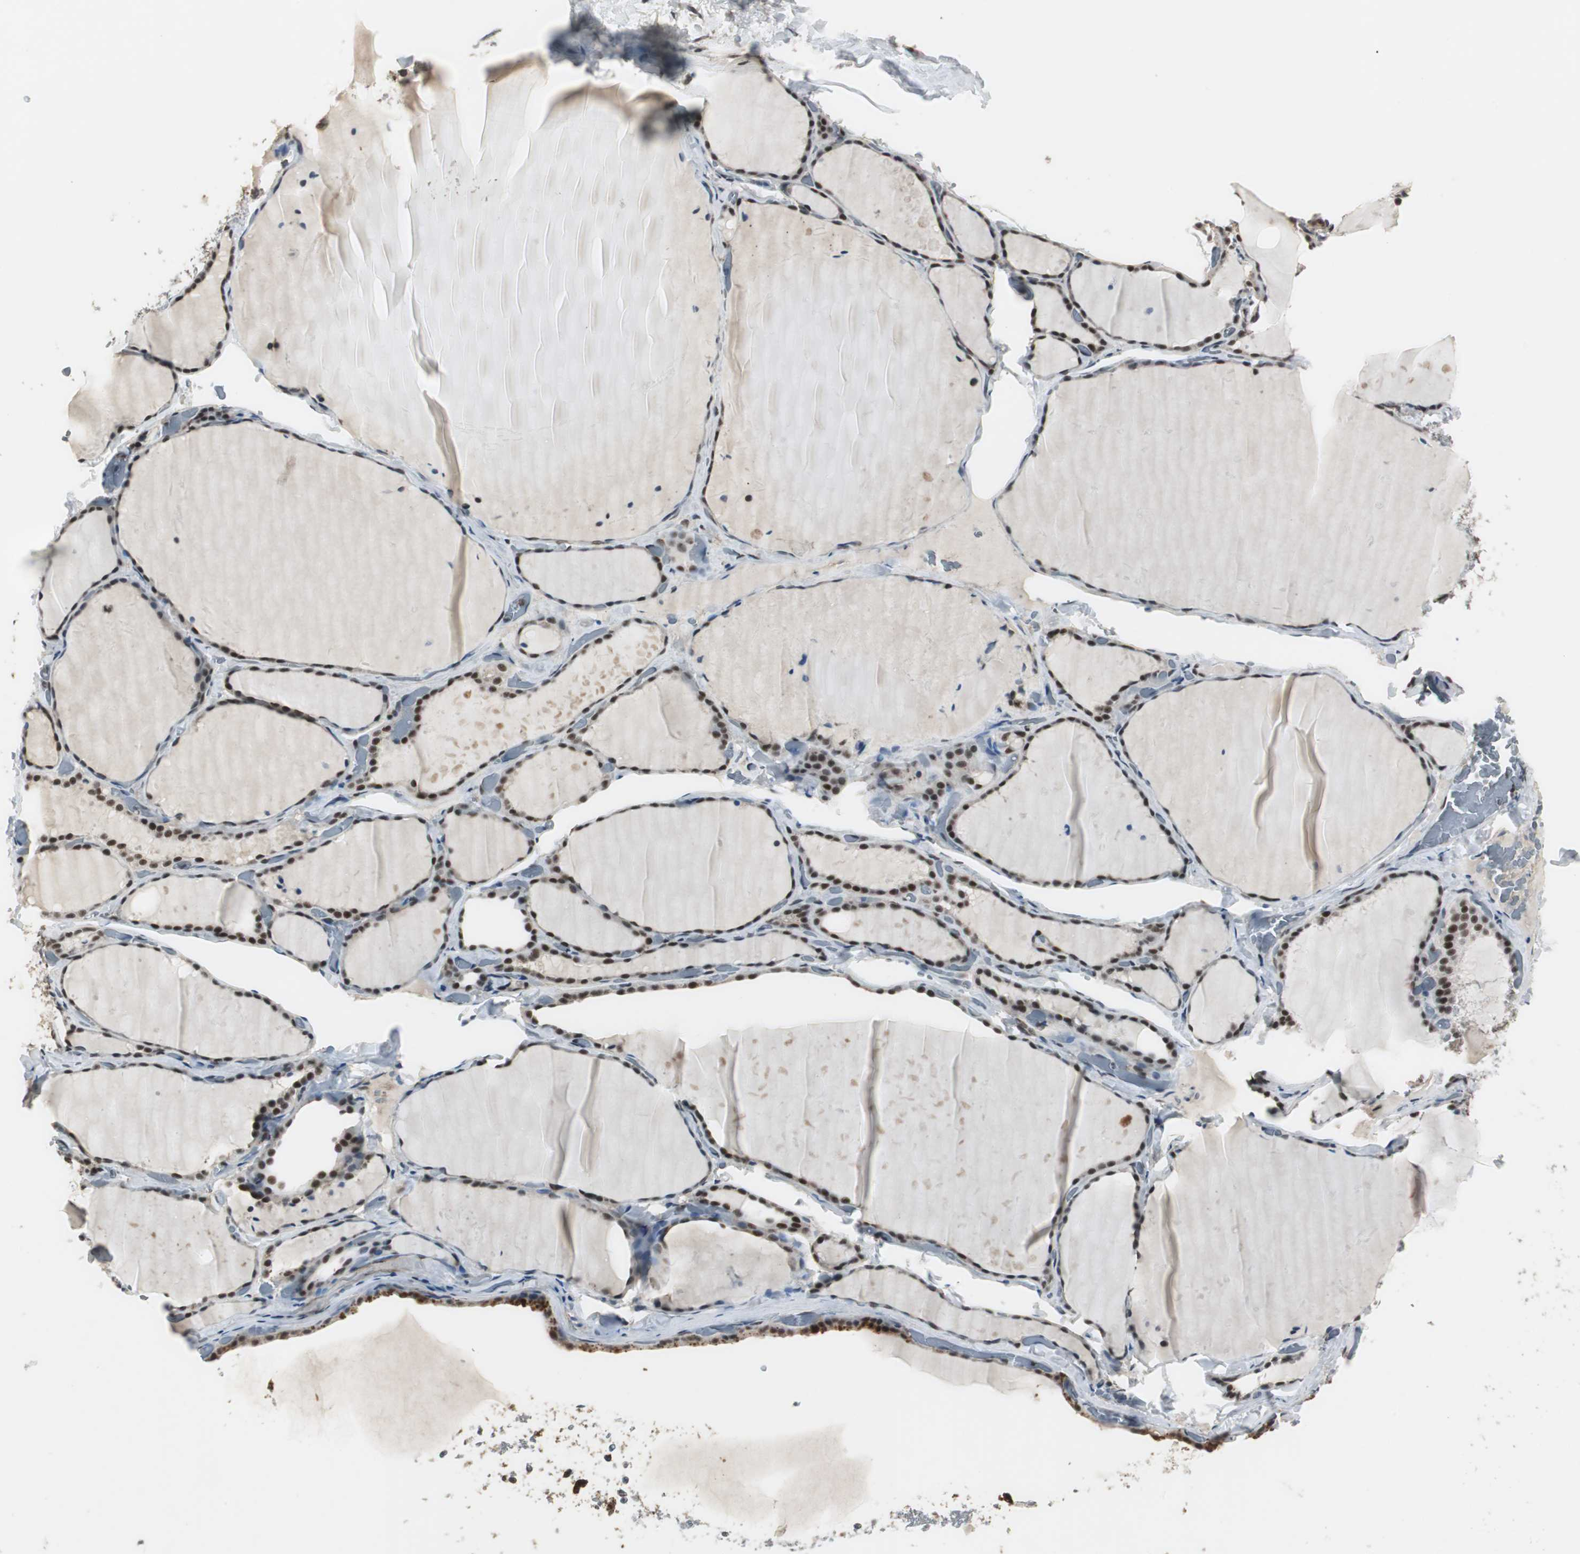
{"staining": {"intensity": "moderate", "quantity": ">75%", "location": "nuclear"}, "tissue": "thyroid gland", "cell_type": "Glandular cells", "image_type": "normal", "snomed": [{"axis": "morphology", "description": "Normal tissue, NOS"}, {"axis": "topography", "description": "Thyroid gland"}], "caption": "A micrograph of thyroid gland stained for a protein demonstrates moderate nuclear brown staining in glandular cells.", "gene": "MKX", "patient": {"sex": "female", "age": 22}}